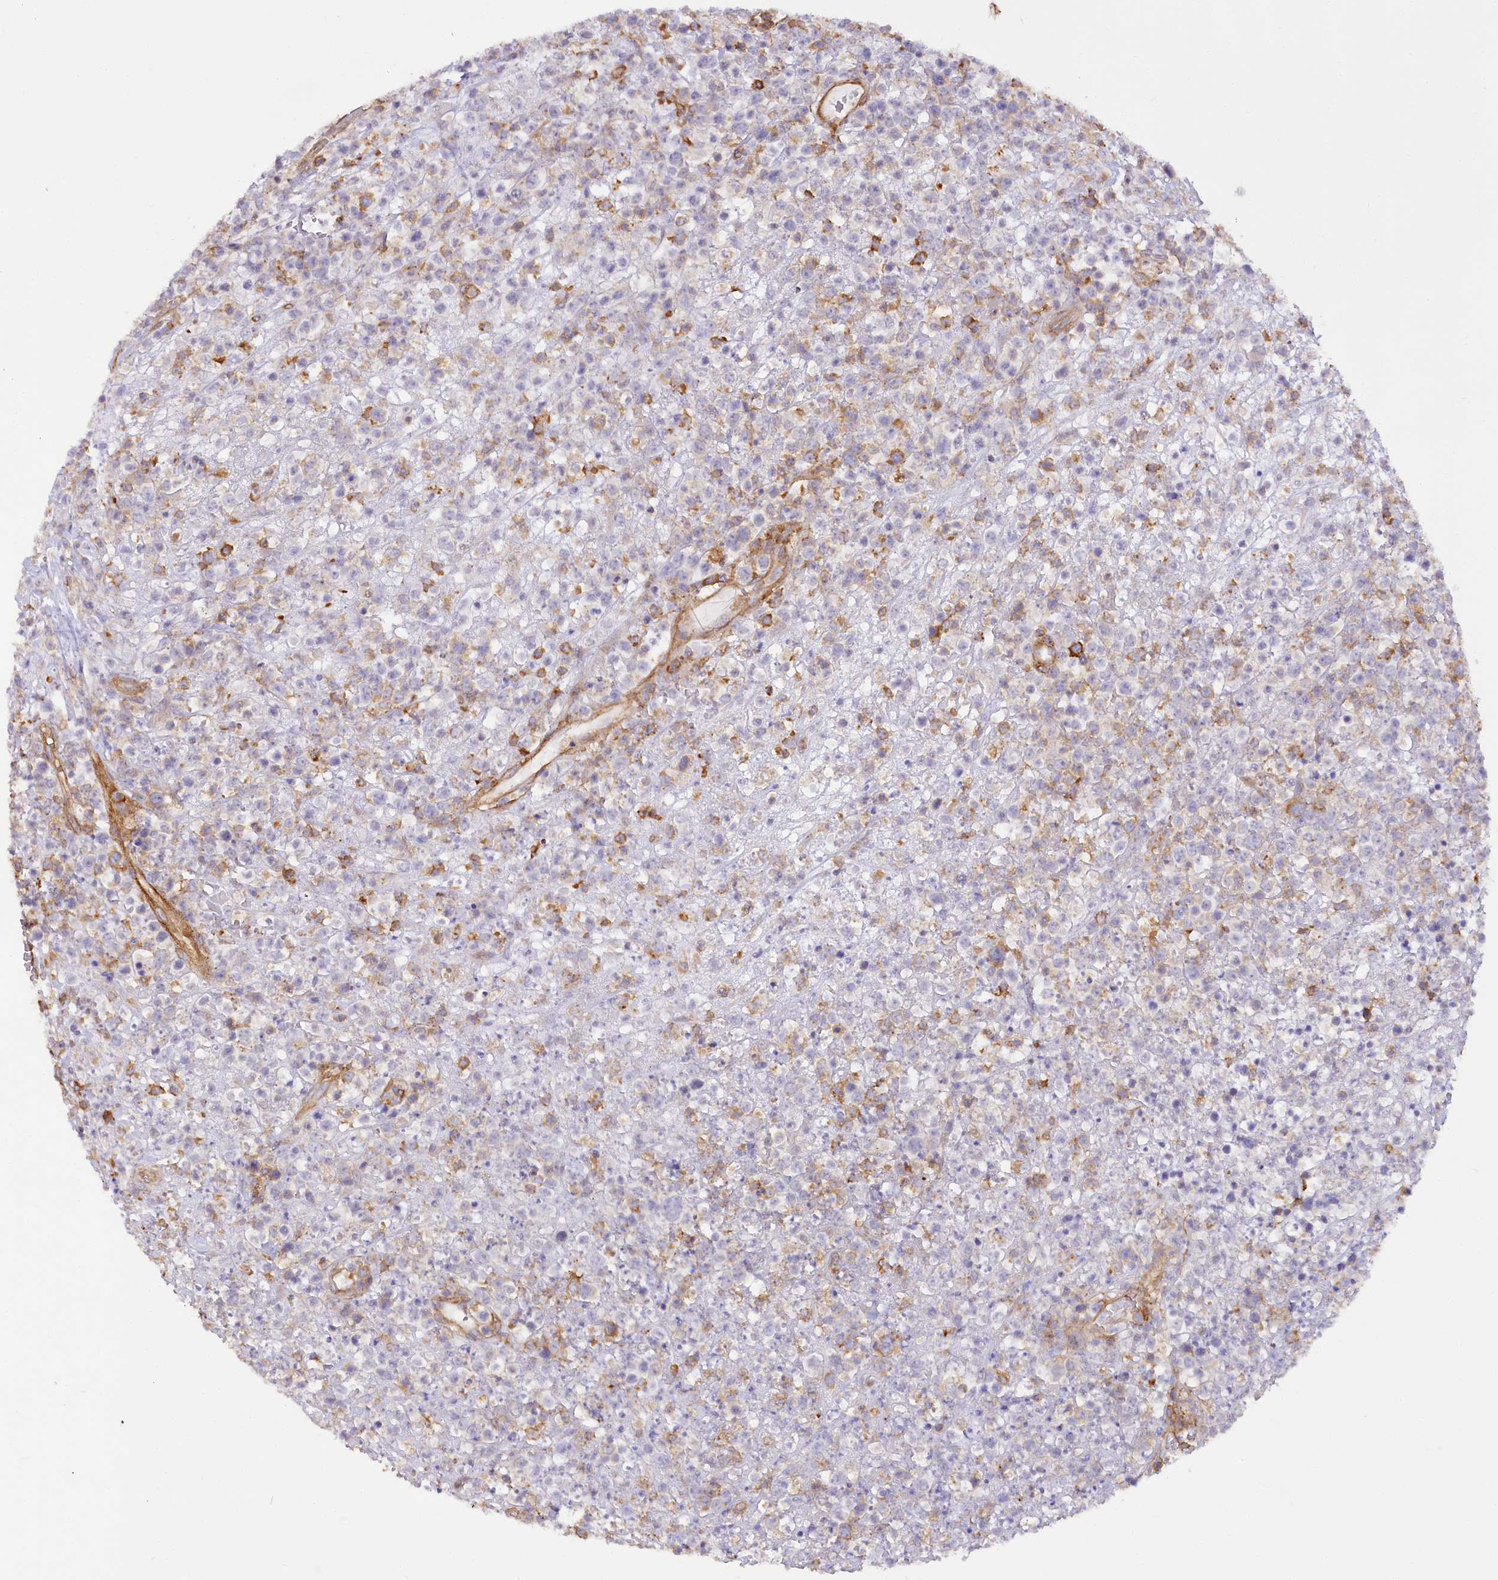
{"staining": {"intensity": "moderate", "quantity": "25%-75%", "location": "cytoplasmic/membranous"}, "tissue": "lymphoma", "cell_type": "Tumor cells", "image_type": "cancer", "snomed": [{"axis": "morphology", "description": "Malignant lymphoma, non-Hodgkin's type, High grade"}, {"axis": "topography", "description": "Colon"}], "caption": "Brown immunohistochemical staining in human lymphoma displays moderate cytoplasmic/membranous expression in approximately 25%-75% of tumor cells.", "gene": "SYNPO2", "patient": {"sex": "female", "age": 53}}